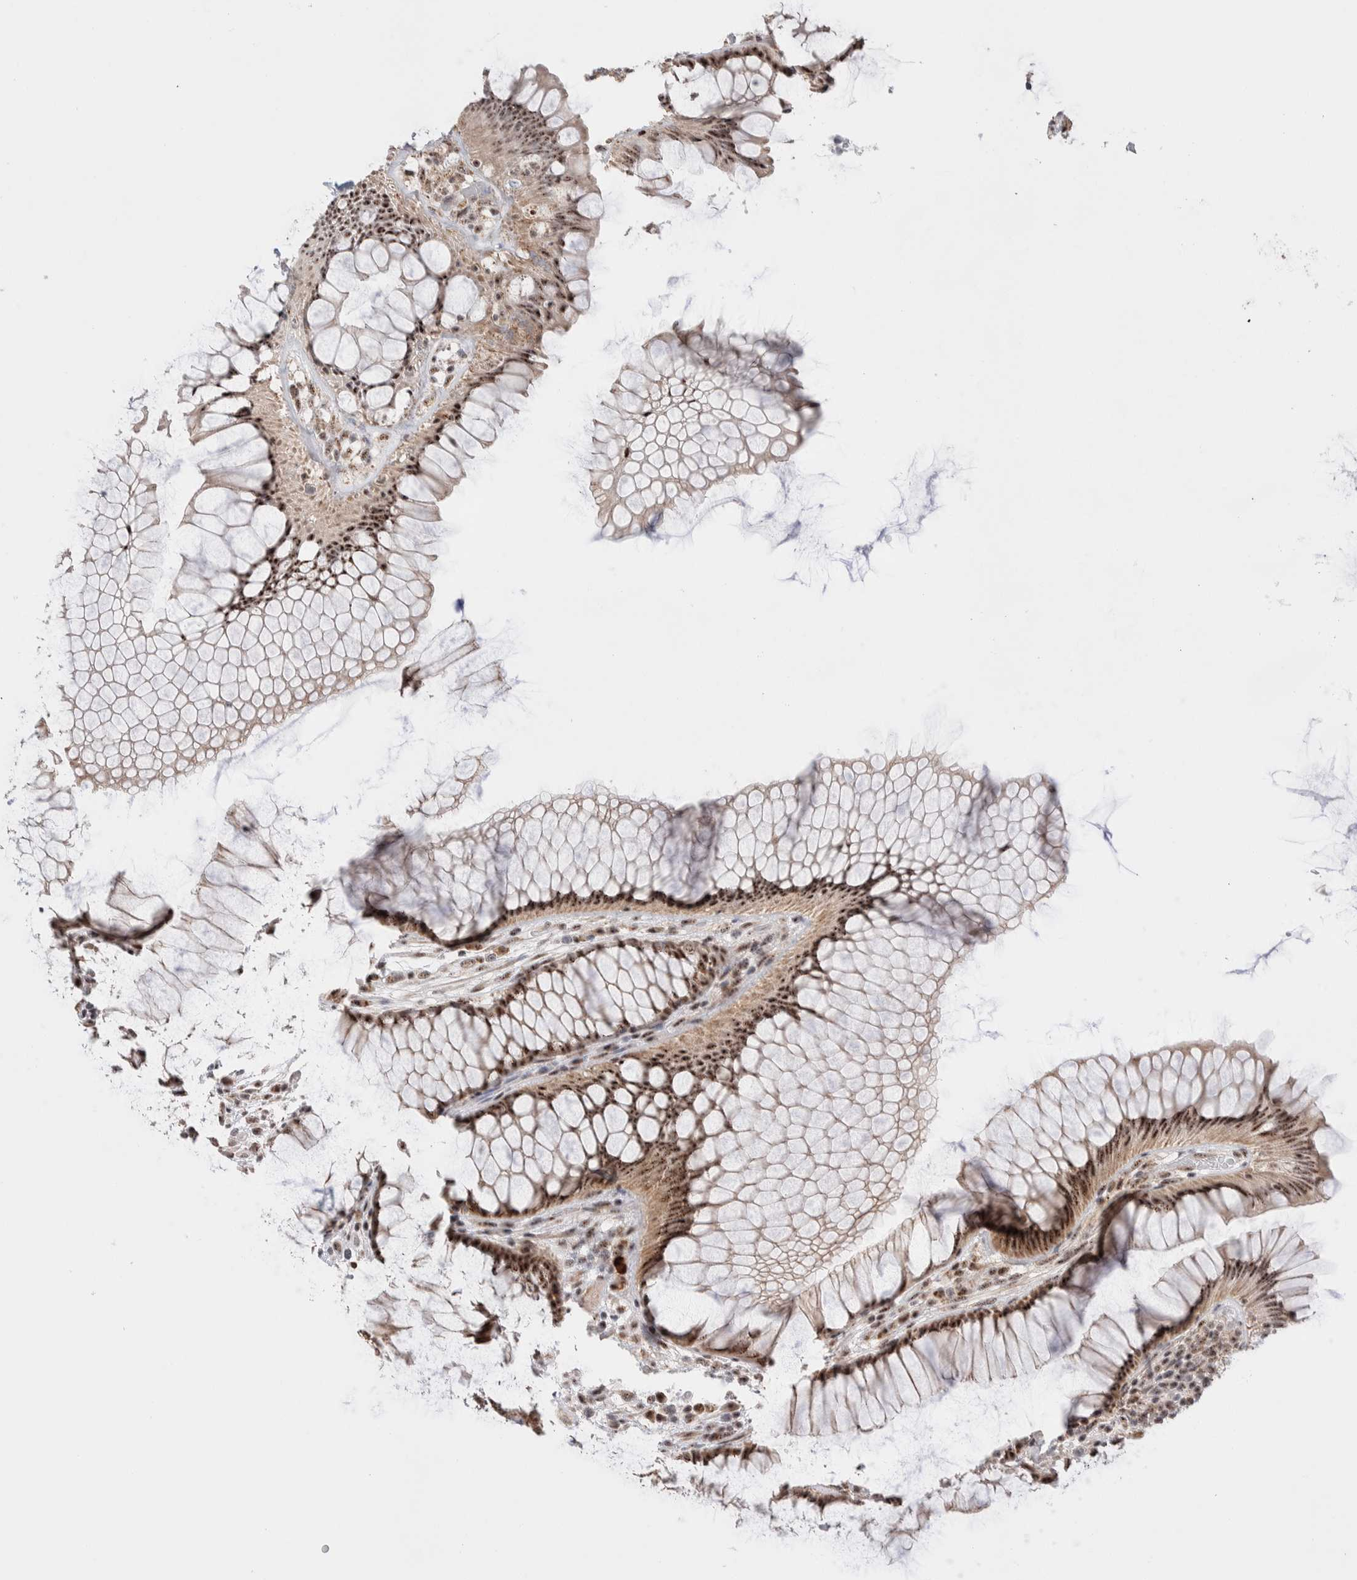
{"staining": {"intensity": "moderate", "quantity": ">75%", "location": "nuclear"}, "tissue": "rectum", "cell_type": "Glandular cells", "image_type": "normal", "snomed": [{"axis": "morphology", "description": "Normal tissue, NOS"}, {"axis": "topography", "description": "Rectum"}], "caption": "Glandular cells exhibit medium levels of moderate nuclear positivity in about >75% of cells in unremarkable rectum.", "gene": "ZNF695", "patient": {"sex": "male", "age": 51}}